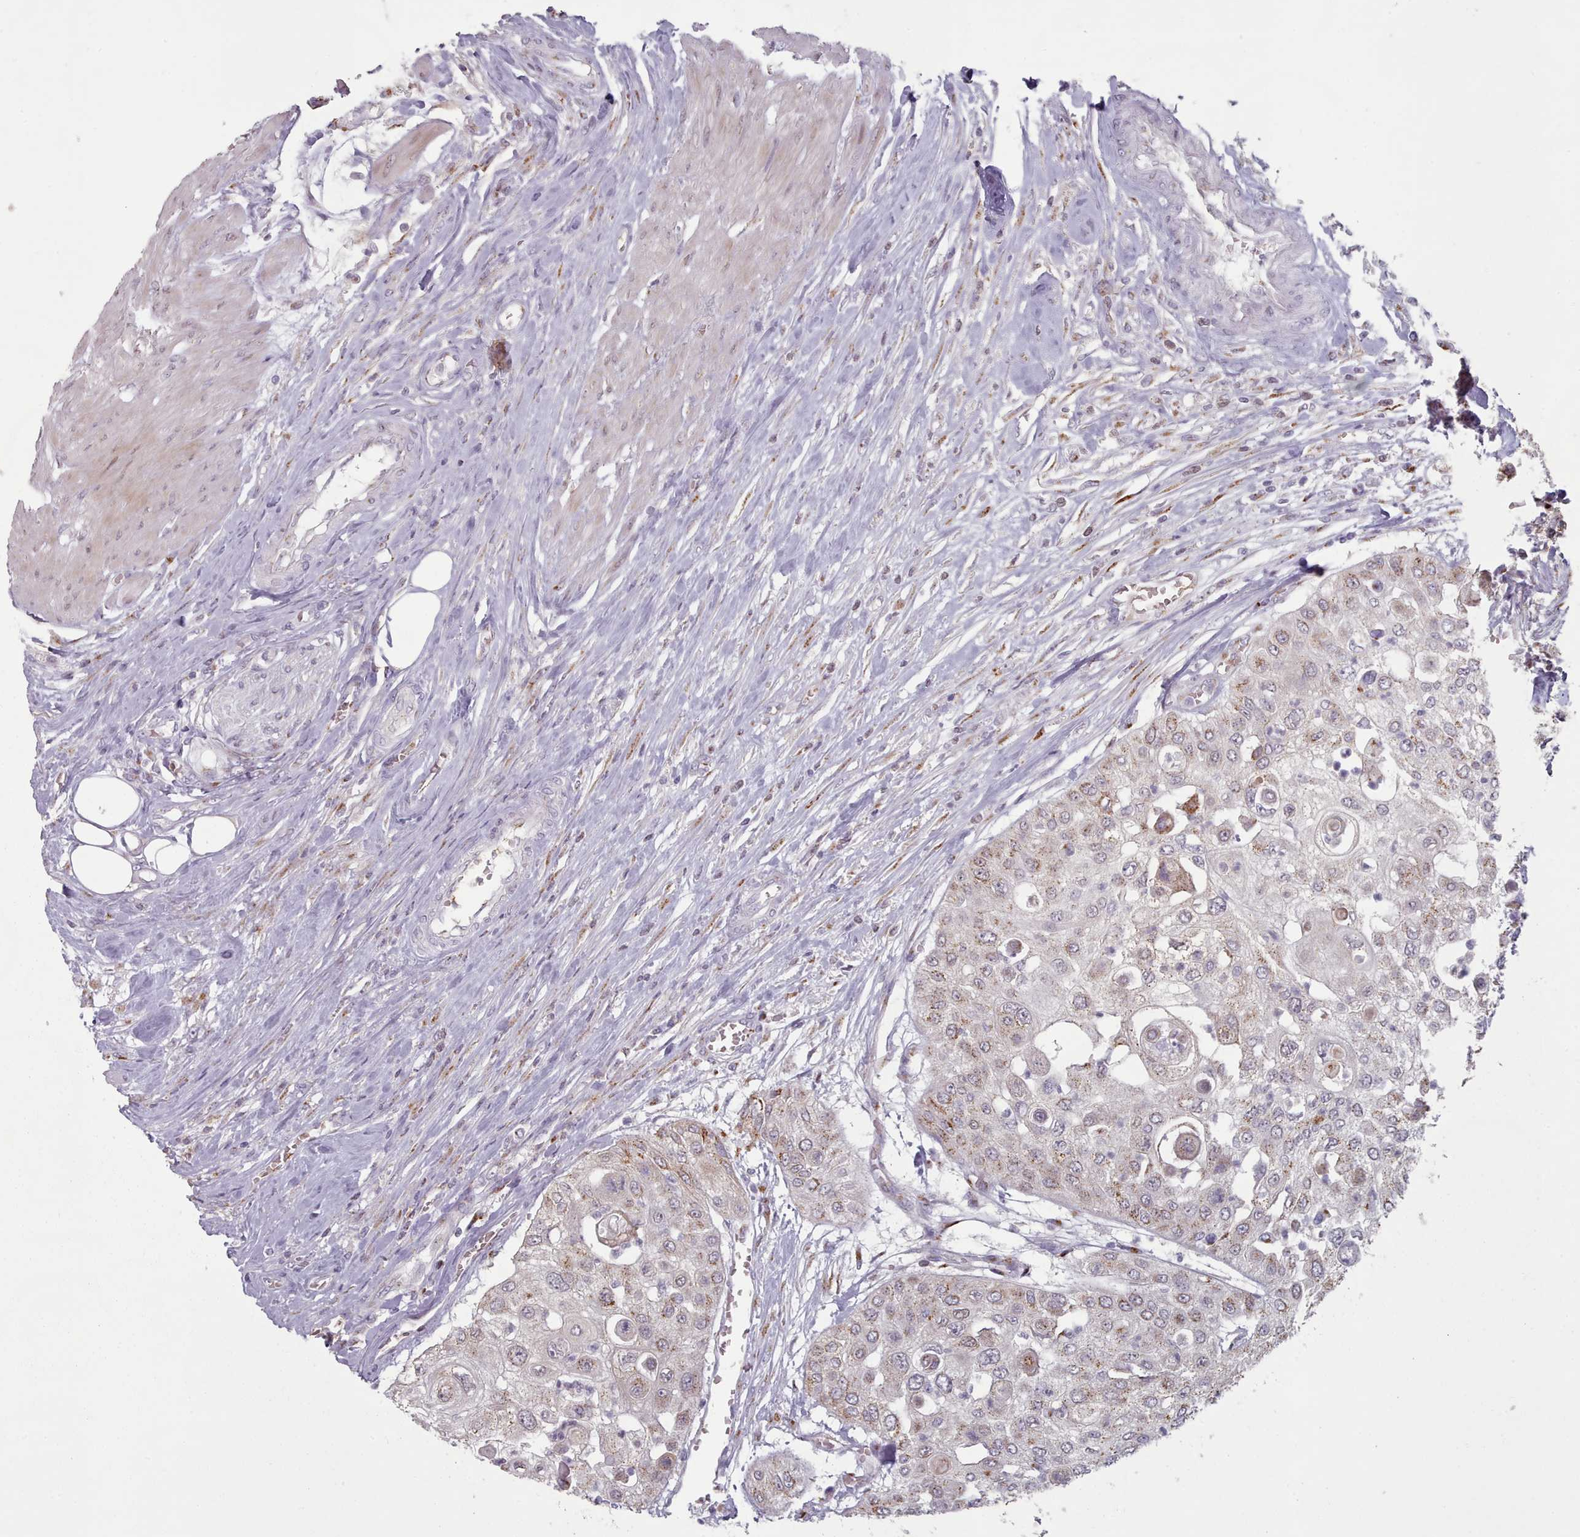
{"staining": {"intensity": "weak", "quantity": "25%-75%", "location": "cytoplasmic/membranous"}, "tissue": "urothelial cancer", "cell_type": "Tumor cells", "image_type": "cancer", "snomed": [{"axis": "morphology", "description": "Urothelial carcinoma, High grade"}, {"axis": "topography", "description": "Urinary bladder"}], "caption": "A high-resolution photomicrograph shows IHC staining of urothelial cancer, which shows weak cytoplasmic/membranous positivity in approximately 25%-75% of tumor cells. Ihc stains the protein in brown and the nuclei are stained blue.", "gene": "MAN1B1", "patient": {"sex": "female", "age": 79}}